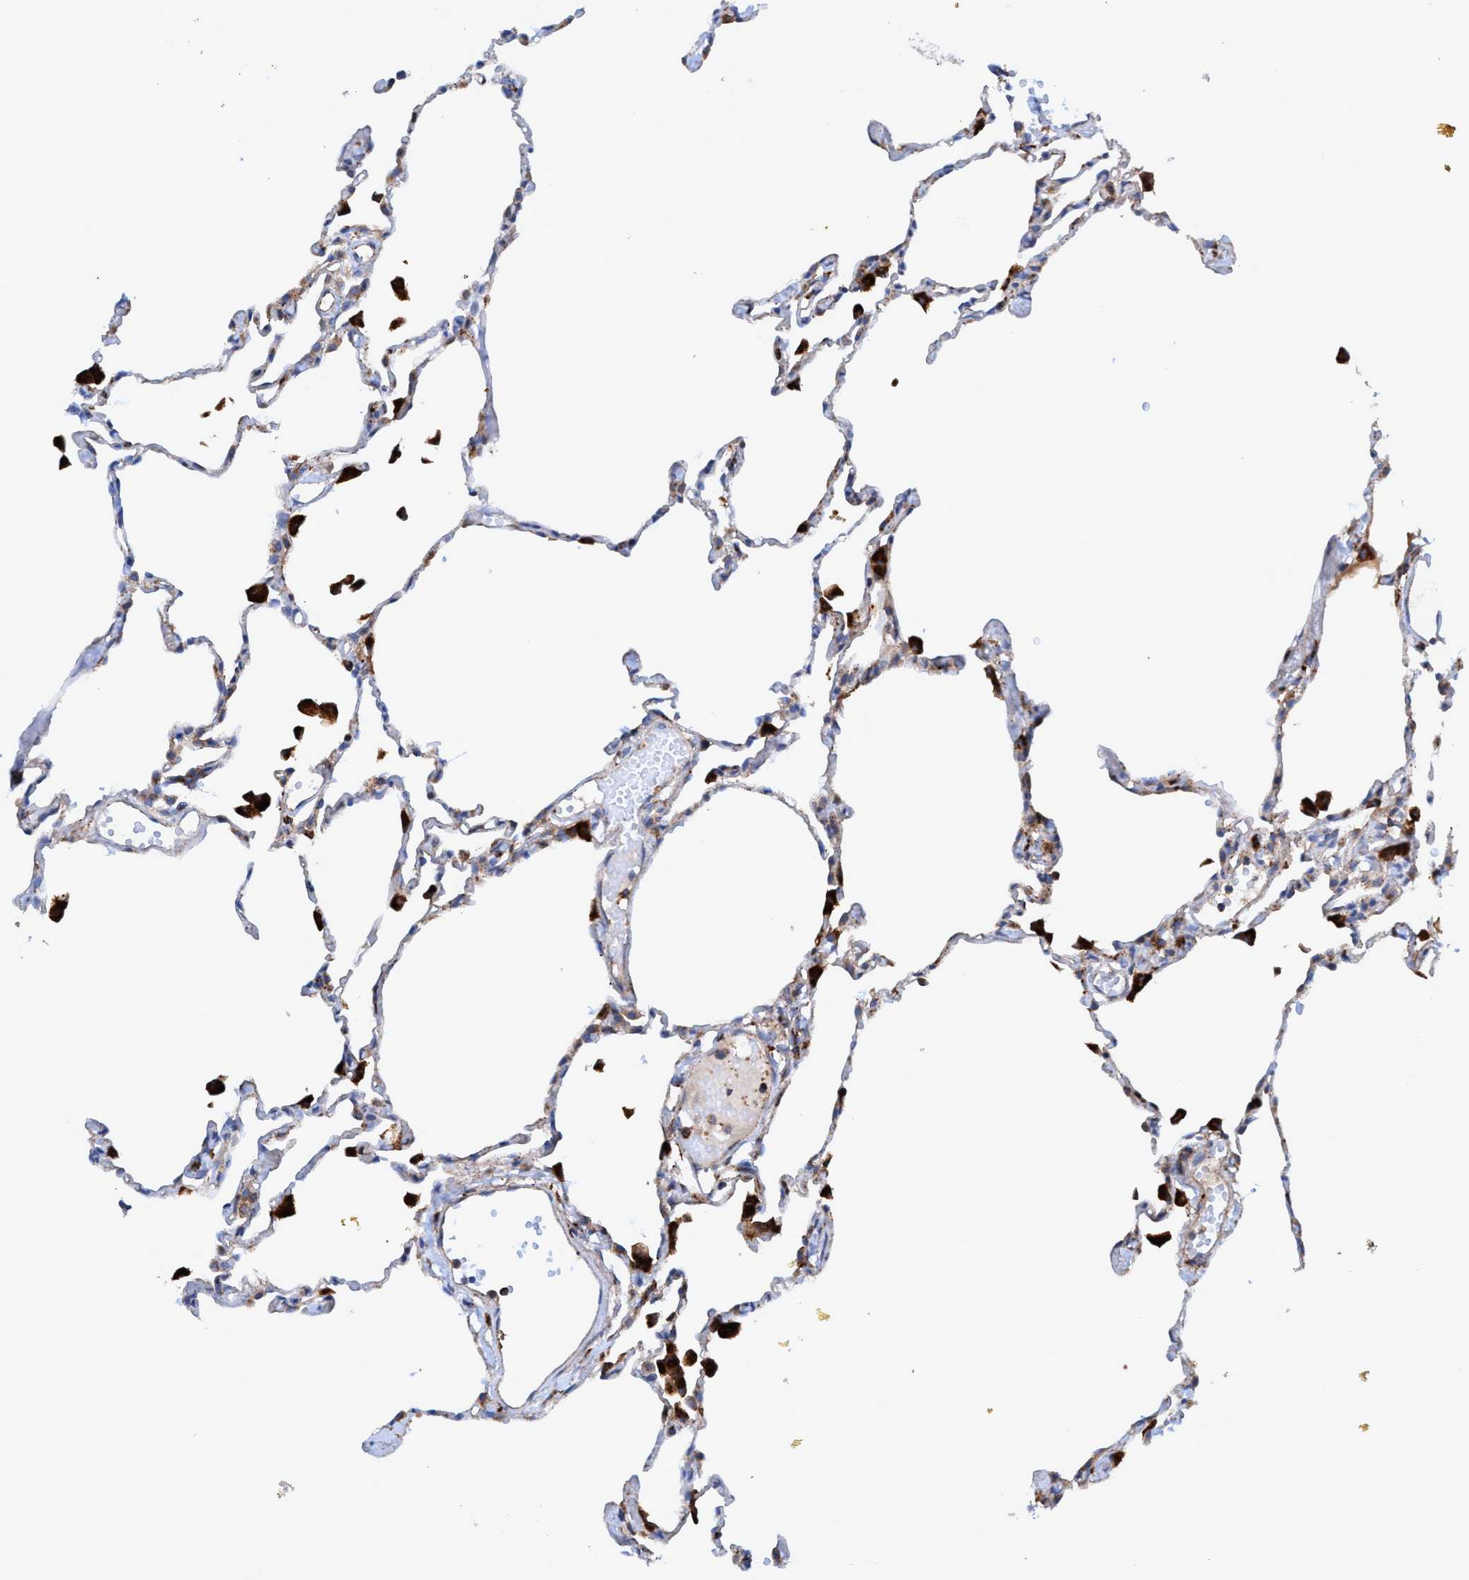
{"staining": {"intensity": "weak", "quantity": "25%-75%", "location": "cytoplasmic/membranous"}, "tissue": "lung", "cell_type": "Alveolar cells", "image_type": "normal", "snomed": [{"axis": "morphology", "description": "Normal tissue, NOS"}, {"axis": "topography", "description": "Lung"}], "caption": "IHC micrograph of normal human lung stained for a protein (brown), which shows low levels of weak cytoplasmic/membranous expression in approximately 25%-75% of alveolar cells.", "gene": "TRIM65", "patient": {"sex": "female", "age": 49}}